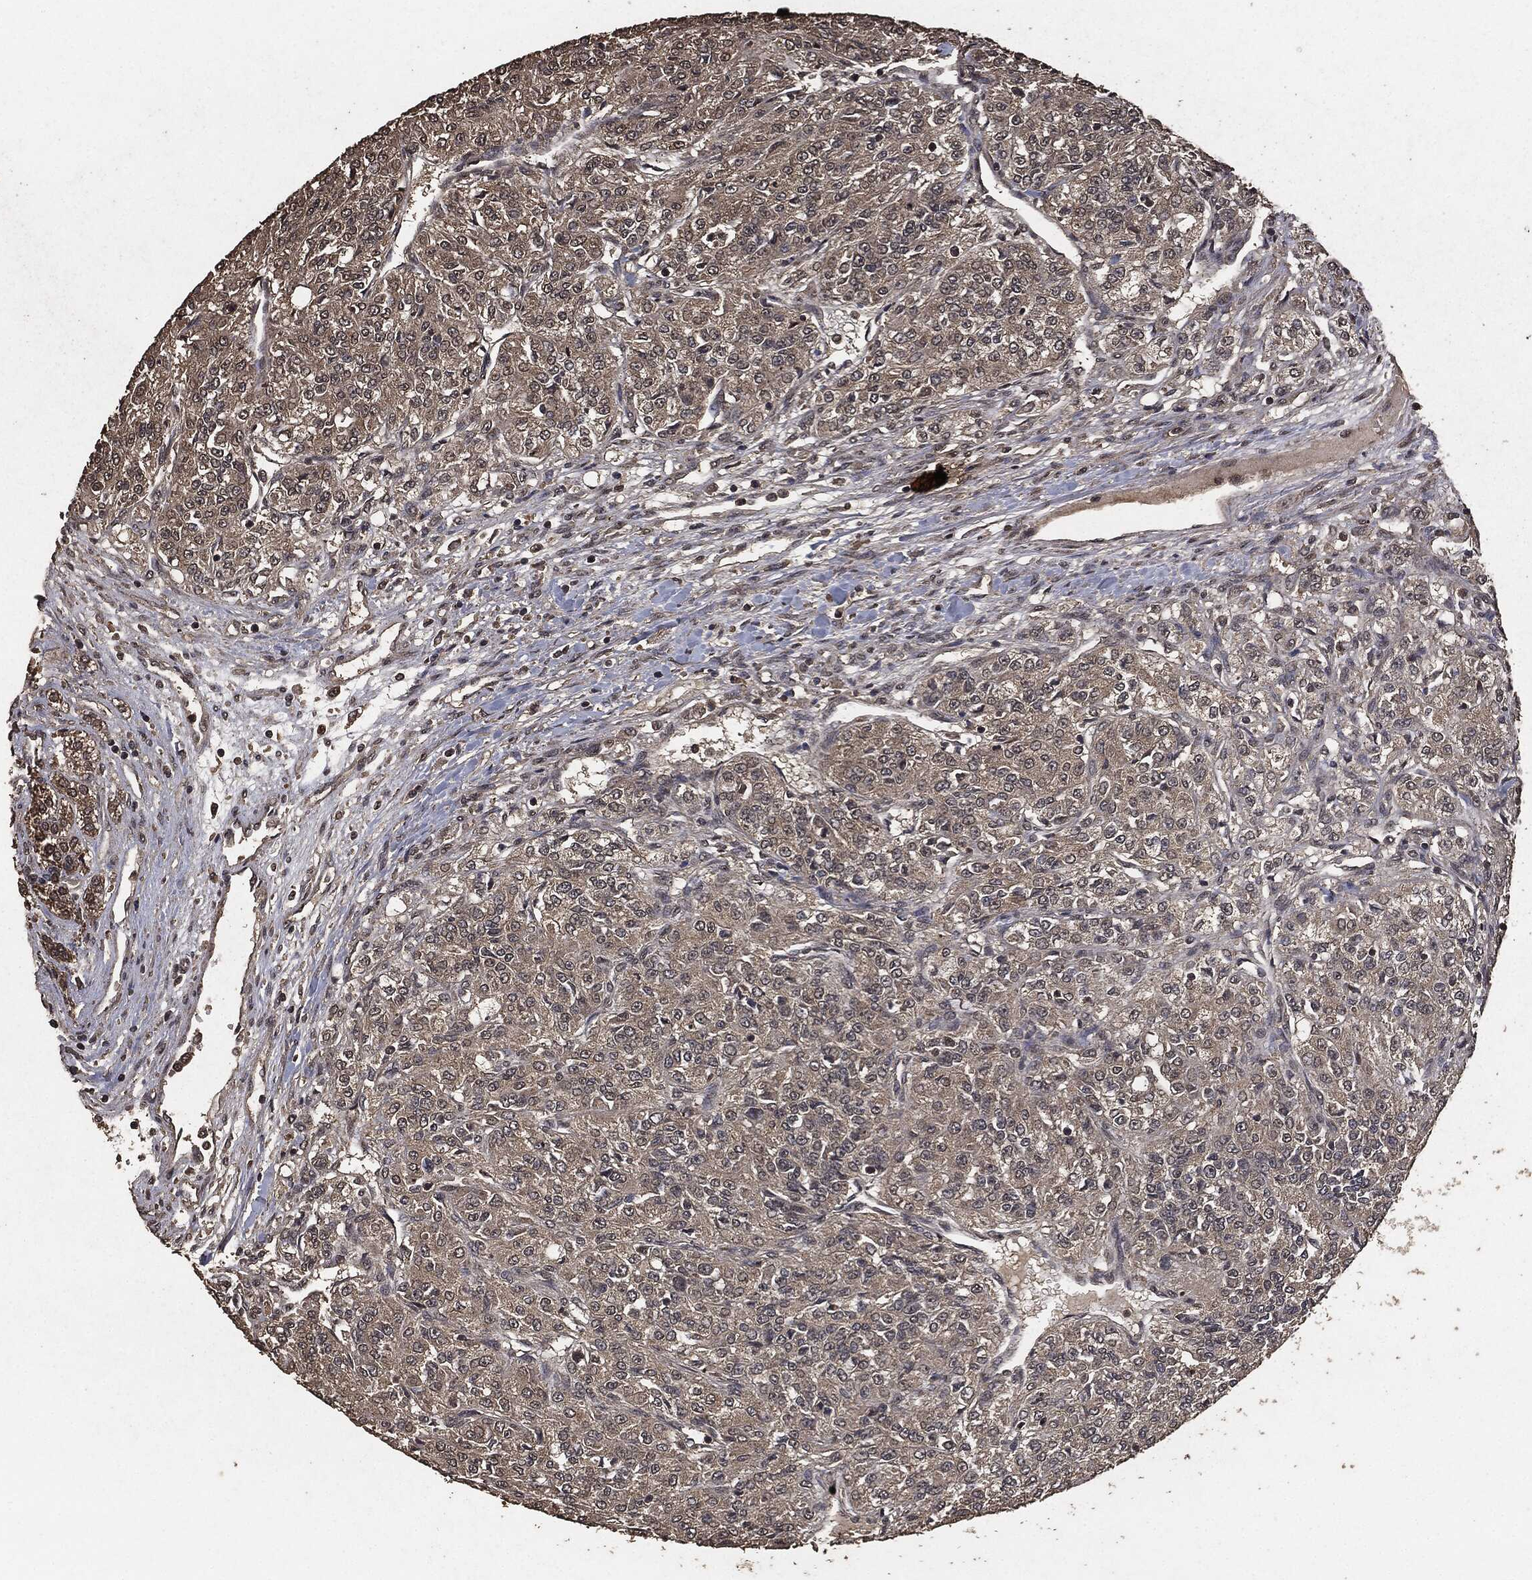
{"staining": {"intensity": "weak", "quantity": "<25%", "location": "cytoplasmic/membranous"}, "tissue": "renal cancer", "cell_type": "Tumor cells", "image_type": "cancer", "snomed": [{"axis": "morphology", "description": "Adenocarcinoma, NOS"}, {"axis": "topography", "description": "Kidney"}], "caption": "Human renal cancer stained for a protein using immunohistochemistry demonstrates no staining in tumor cells.", "gene": "AKT1S1", "patient": {"sex": "female", "age": 63}}